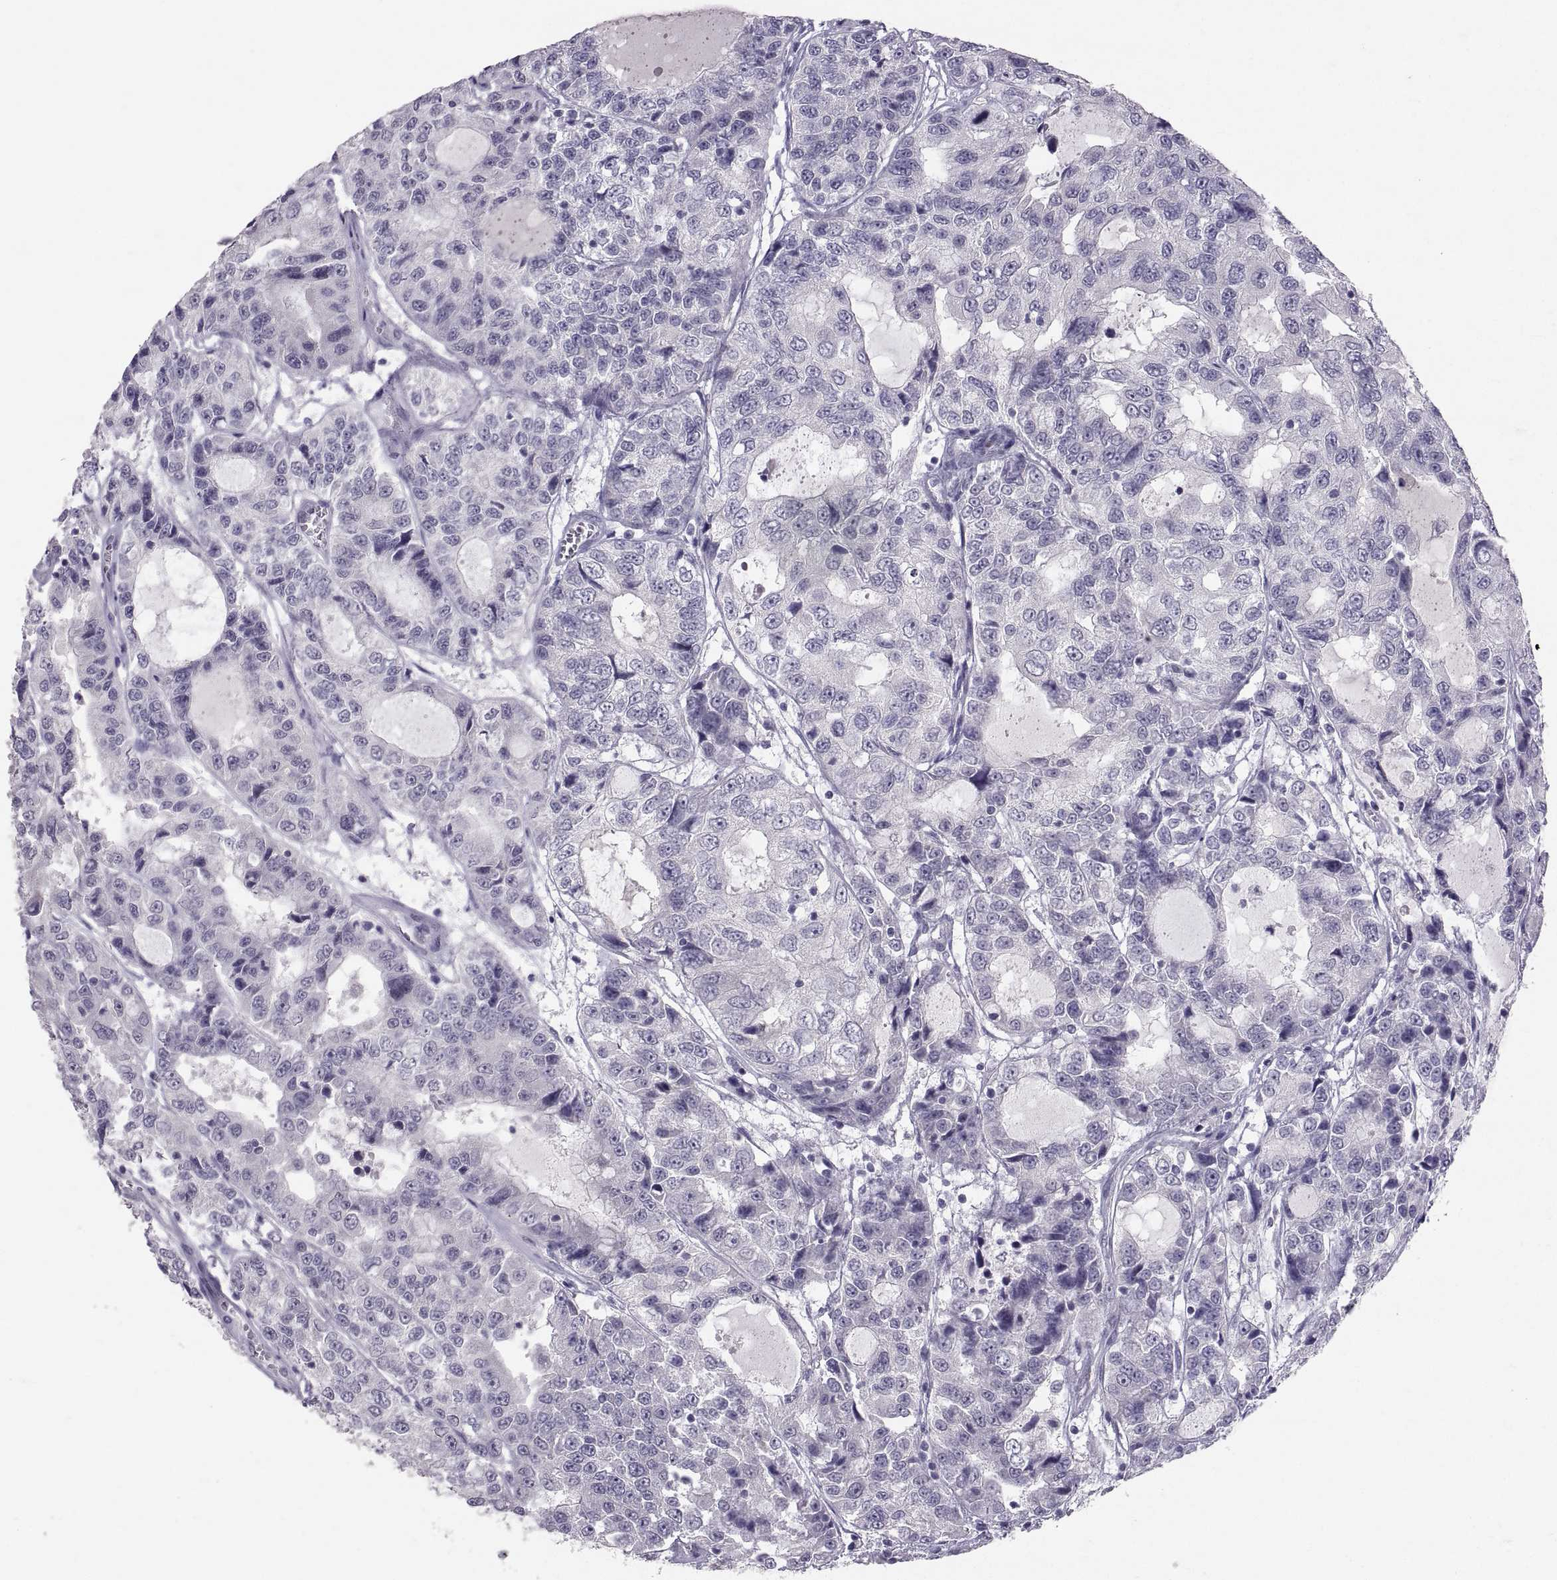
{"staining": {"intensity": "negative", "quantity": "none", "location": "none"}, "tissue": "urothelial cancer", "cell_type": "Tumor cells", "image_type": "cancer", "snomed": [{"axis": "morphology", "description": "Urothelial carcinoma, NOS"}, {"axis": "morphology", "description": "Urothelial carcinoma, High grade"}, {"axis": "topography", "description": "Urinary bladder"}], "caption": "High power microscopy photomicrograph of an immunohistochemistry (IHC) image of urothelial carcinoma (high-grade), revealing no significant staining in tumor cells.", "gene": "PTN", "patient": {"sex": "female", "age": 73}}